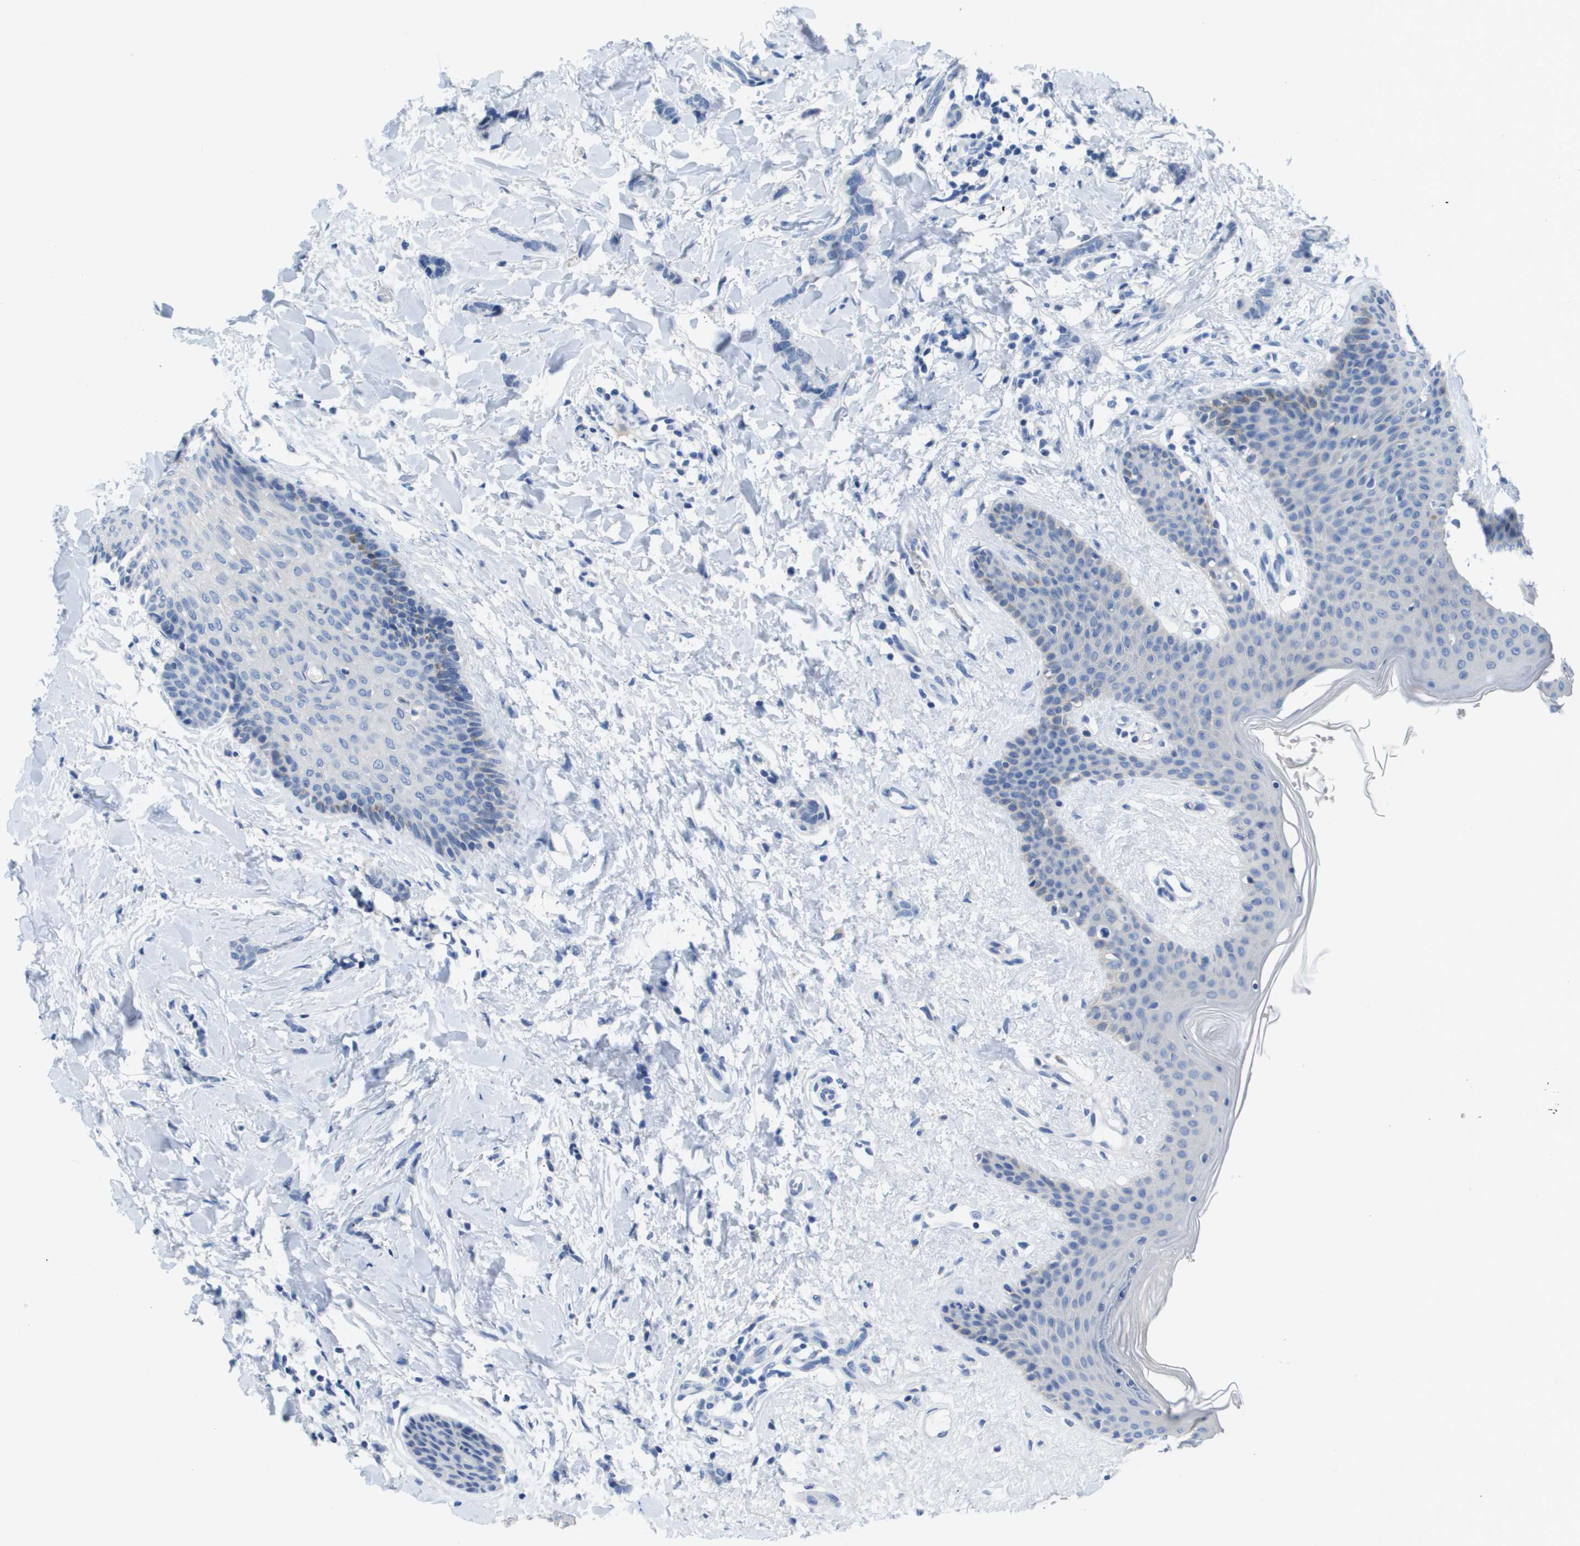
{"staining": {"intensity": "negative", "quantity": "none", "location": "none"}, "tissue": "breast cancer", "cell_type": "Tumor cells", "image_type": "cancer", "snomed": [{"axis": "morphology", "description": "Lobular carcinoma"}, {"axis": "topography", "description": "Skin"}, {"axis": "topography", "description": "Breast"}], "caption": "This is an immunohistochemistry histopathology image of human breast lobular carcinoma. There is no expression in tumor cells.", "gene": "NCS1", "patient": {"sex": "female", "age": 46}}